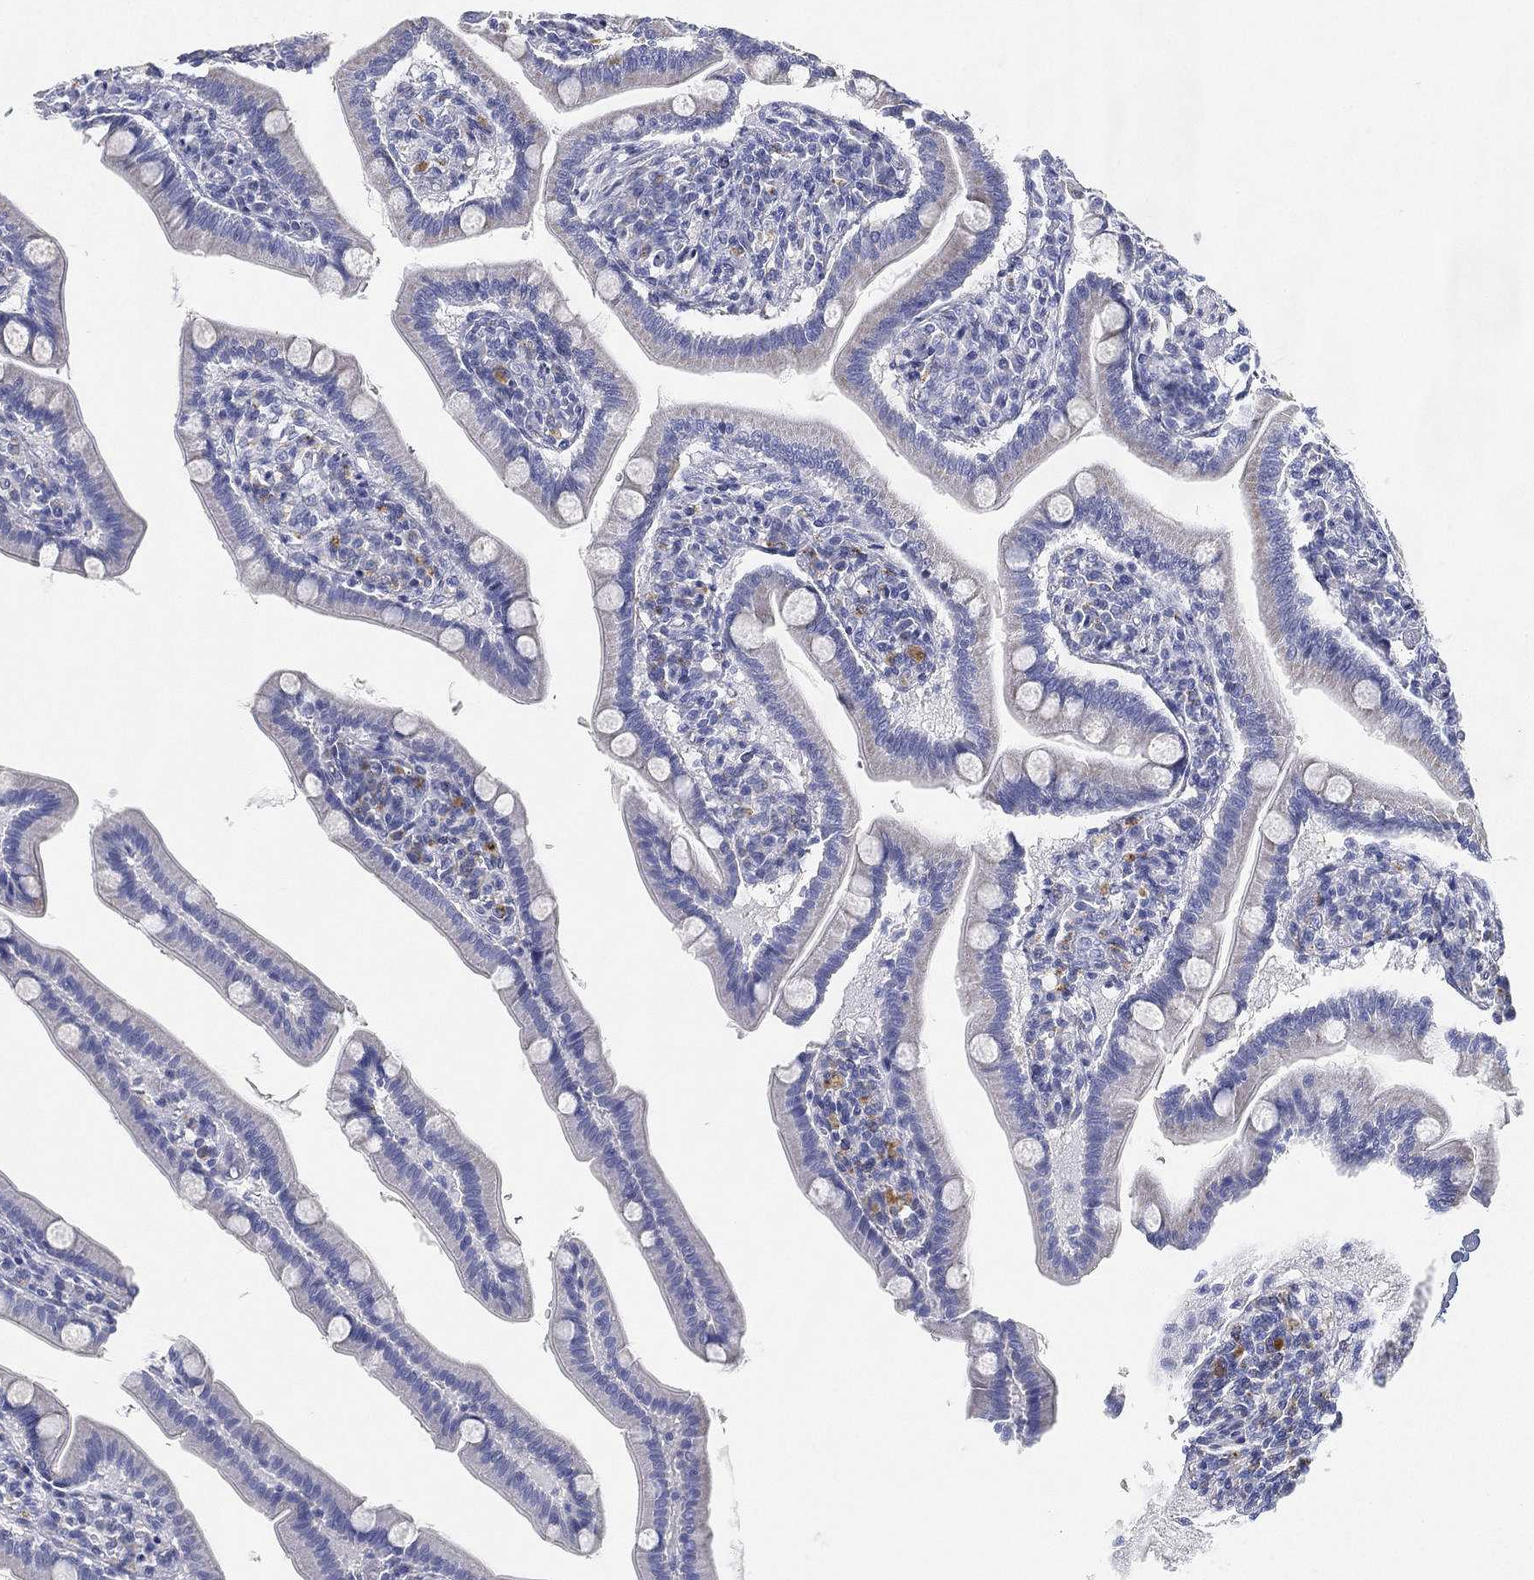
{"staining": {"intensity": "negative", "quantity": "none", "location": "none"}, "tissue": "small intestine", "cell_type": "Glandular cells", "image_type": "normal", "snomed": [{"axis": "morphology", "description": "Normal tissue, NOS"}, {"axis": "topography", "description": "Small intestine"}], "caption": "Immunohistochemical staining of unremarkable small intestine displays no significant staining in glandular cells. The staining is performed using DAB brown chromogen with nuclei counter-stained in using hematoxylin.", "gene": "GPR61", "patient": {"sex": "male", "age": 66}}